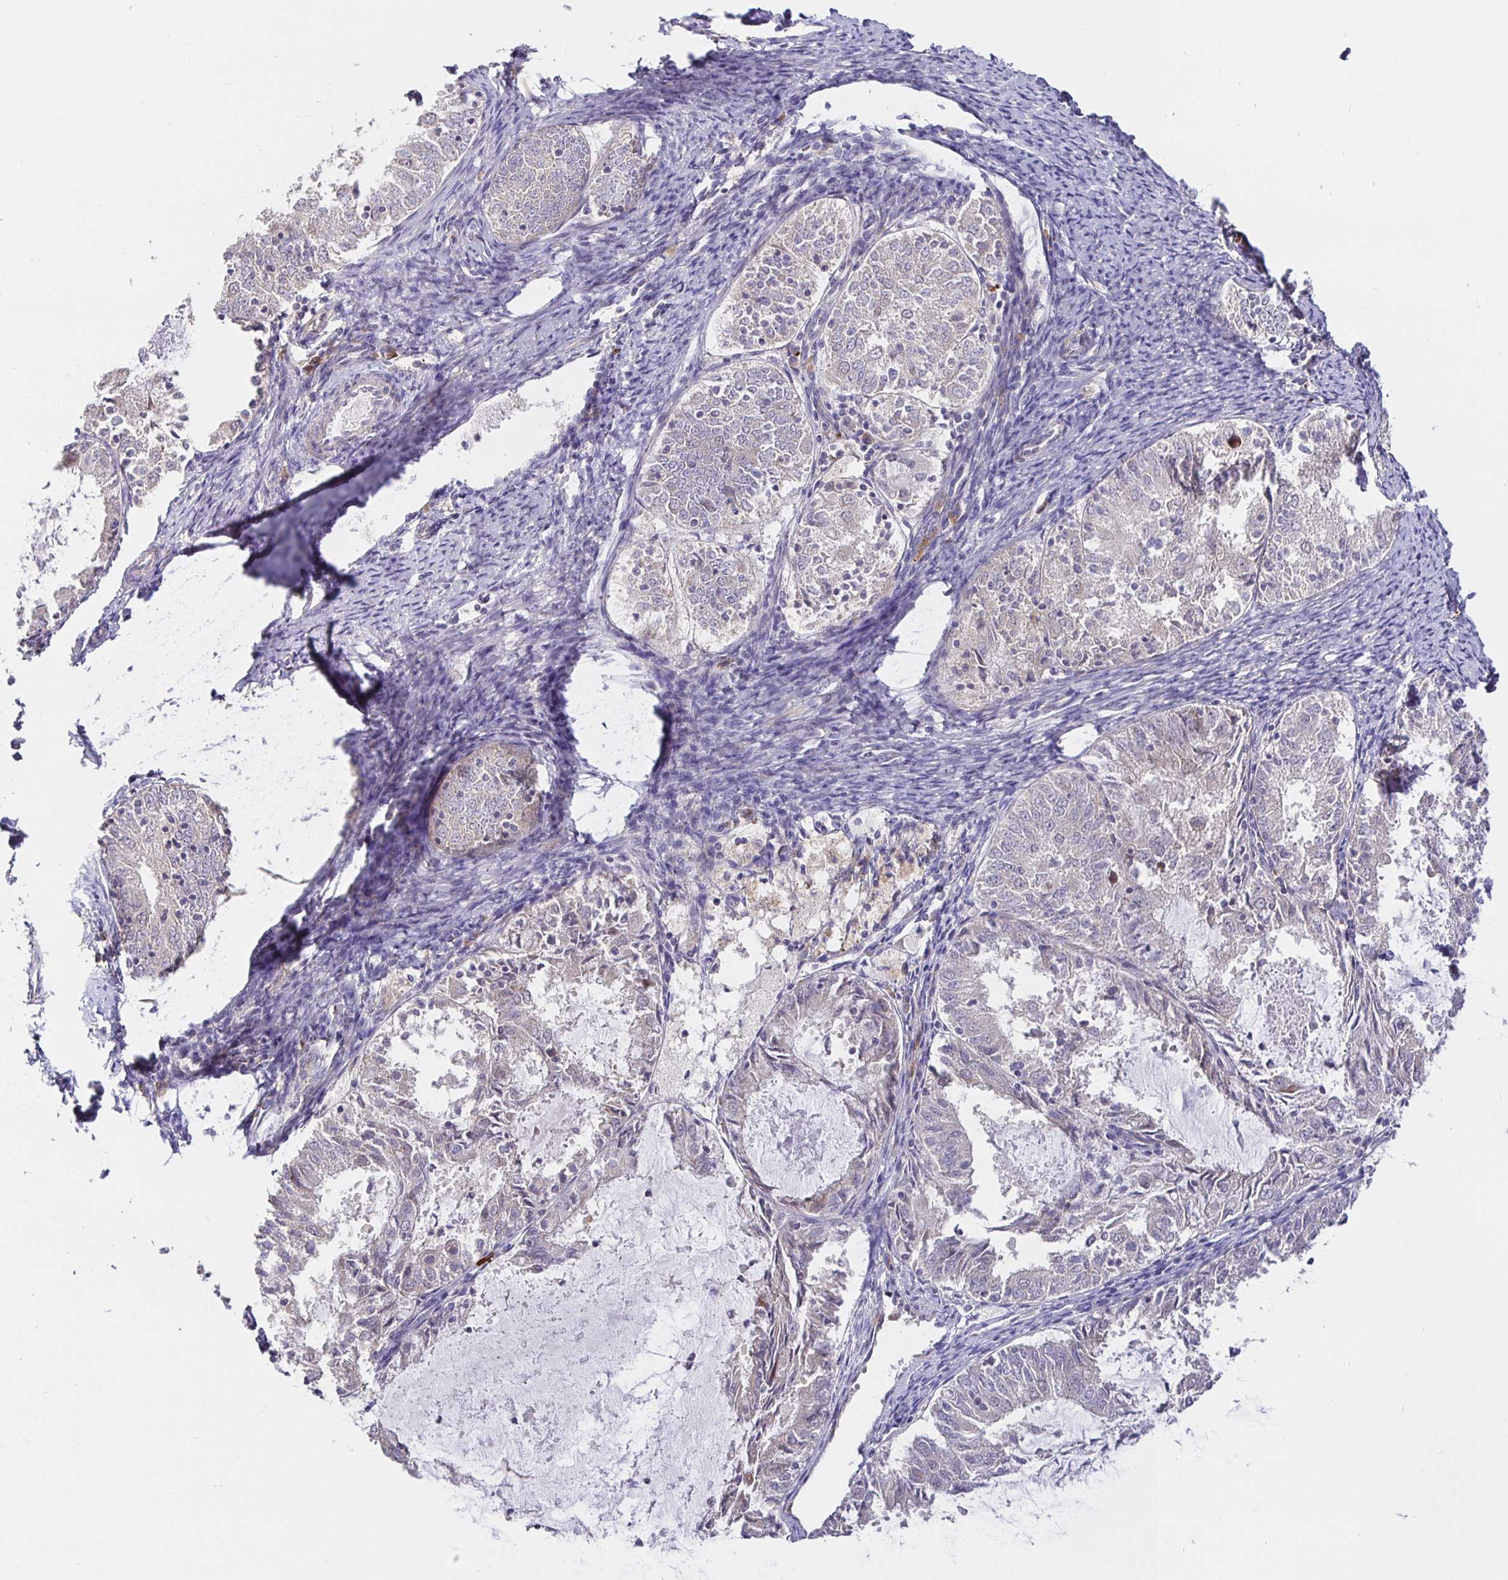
{"staining": {"intensity": "negative", "quantity": "none", "location": "none"}, "tissue": "endometrial cancer", "cell_type": "Tumor cells", "image_type": "cancer", "snomed": [{"axis": "morphology", "description": "Adenocarcinoma, NOS"}, {"axis": "topography", "description": "Endometrium"}], "caption": "High magnification brightfield microscopy of endometrial cancer (adenocarcinoma) stained with DAB (3,3'-diaminobenzidine) (brown) and counterstained with hematoxylin (blue): tumor cells show no significant expression.", "gene": "ZDHHC11", "patient": {"sex": "female", "age": 57}}